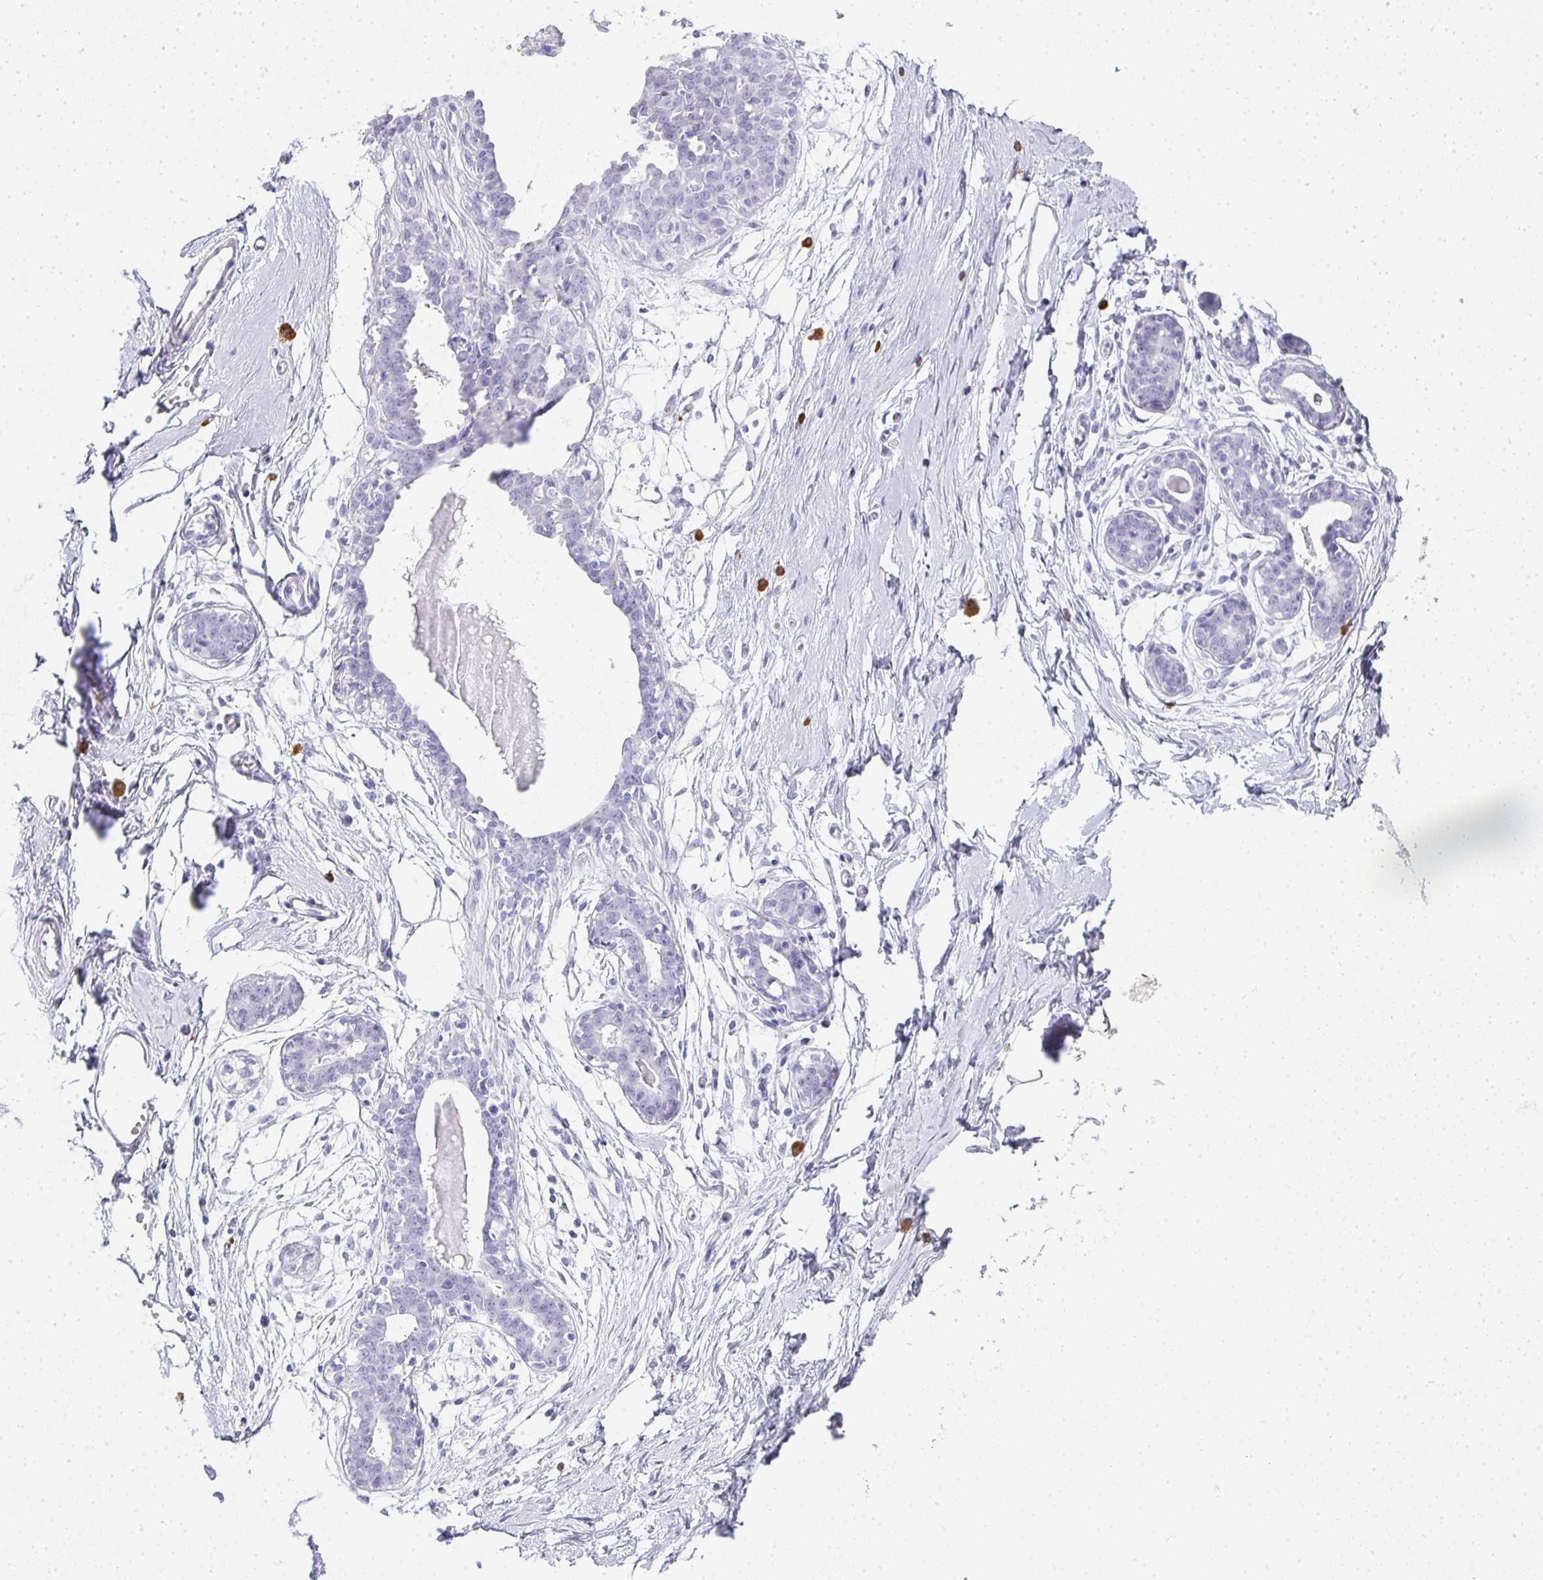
{"staining": {"intensity": "negative", "quantity": "none", "location": "none"}, "tissue": "breast", "cell_type": "Adipocytes", "image_type": "normal", "snomed": [{"axis": "morphology", "description": "Normal tissue, NOS"}, {"axis": "topography", "description": "Breast"}], "caption": "Immunohistochemistry (IHC) micrograph of benign breast stained for a protein (brown), which shows no positivity in adipocytes. (DAB immunohistochemistry (IHC) with hematoxylin counter stain).", "gene": "TPSD1", "patient": {"sex": "female", "age": 45}}